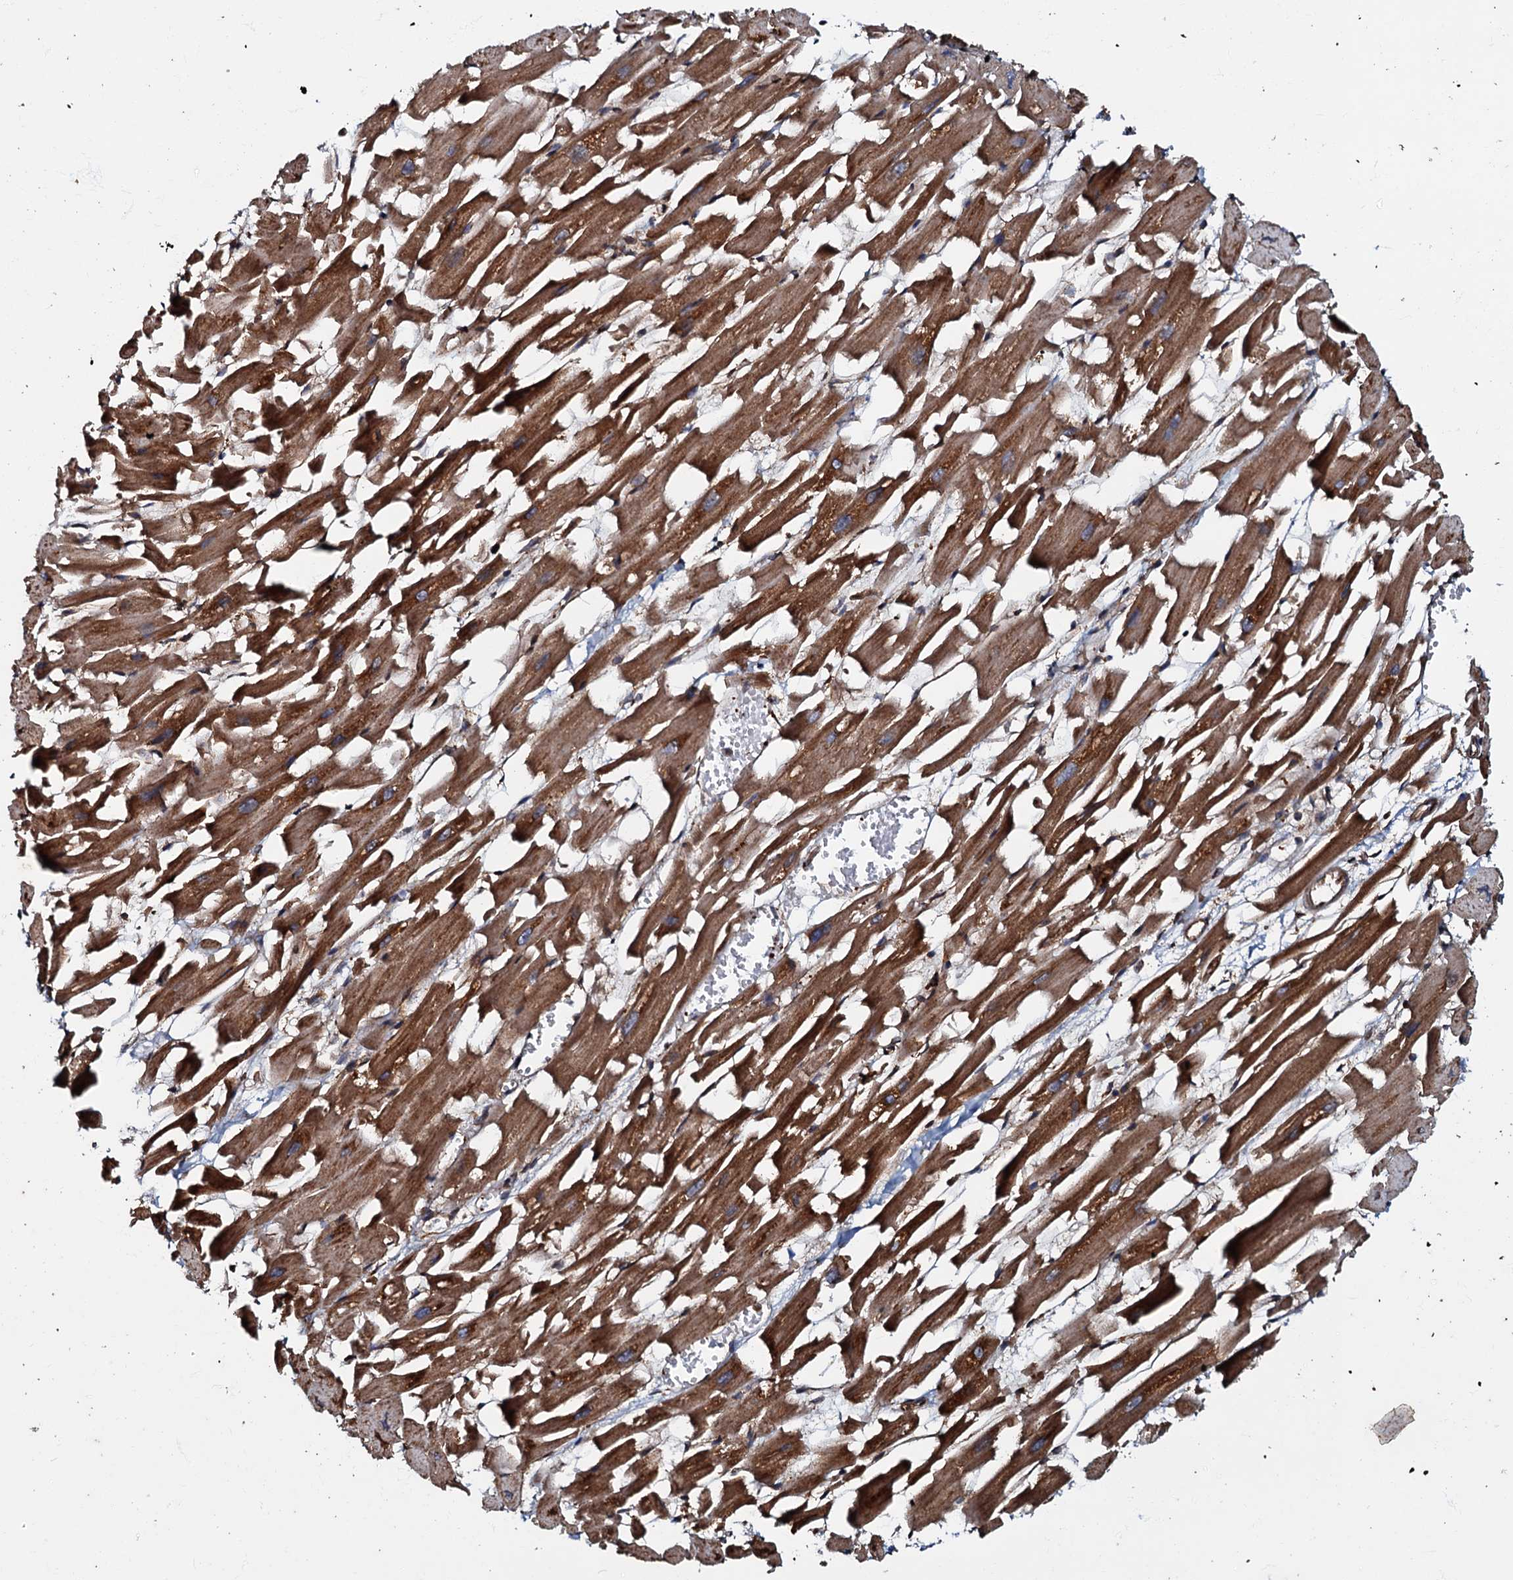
{"staining": {"intensity": "strong", "quantity": ">75%", "location": "cytoplasmic/membranous"}, "tissue": "heart muscle", "cell_type": "Cardiomyocytes", "image_type": "normal", "snomed": [{"axis": "morphology", "description": "Normal tissue, NOS"}, {"axis": "topography", "description": "Heart"}], "caption": "DAB (3,3'-diaminobenzidine) immunohistochemical staining of unremarkable heart muscle exhibits strong cytoplasmic/membranous protein expression in approximately >75% of cardiomyocytes.", "gene": "BLOC1S6", "patient": {"sex": "female", "age": 64}}